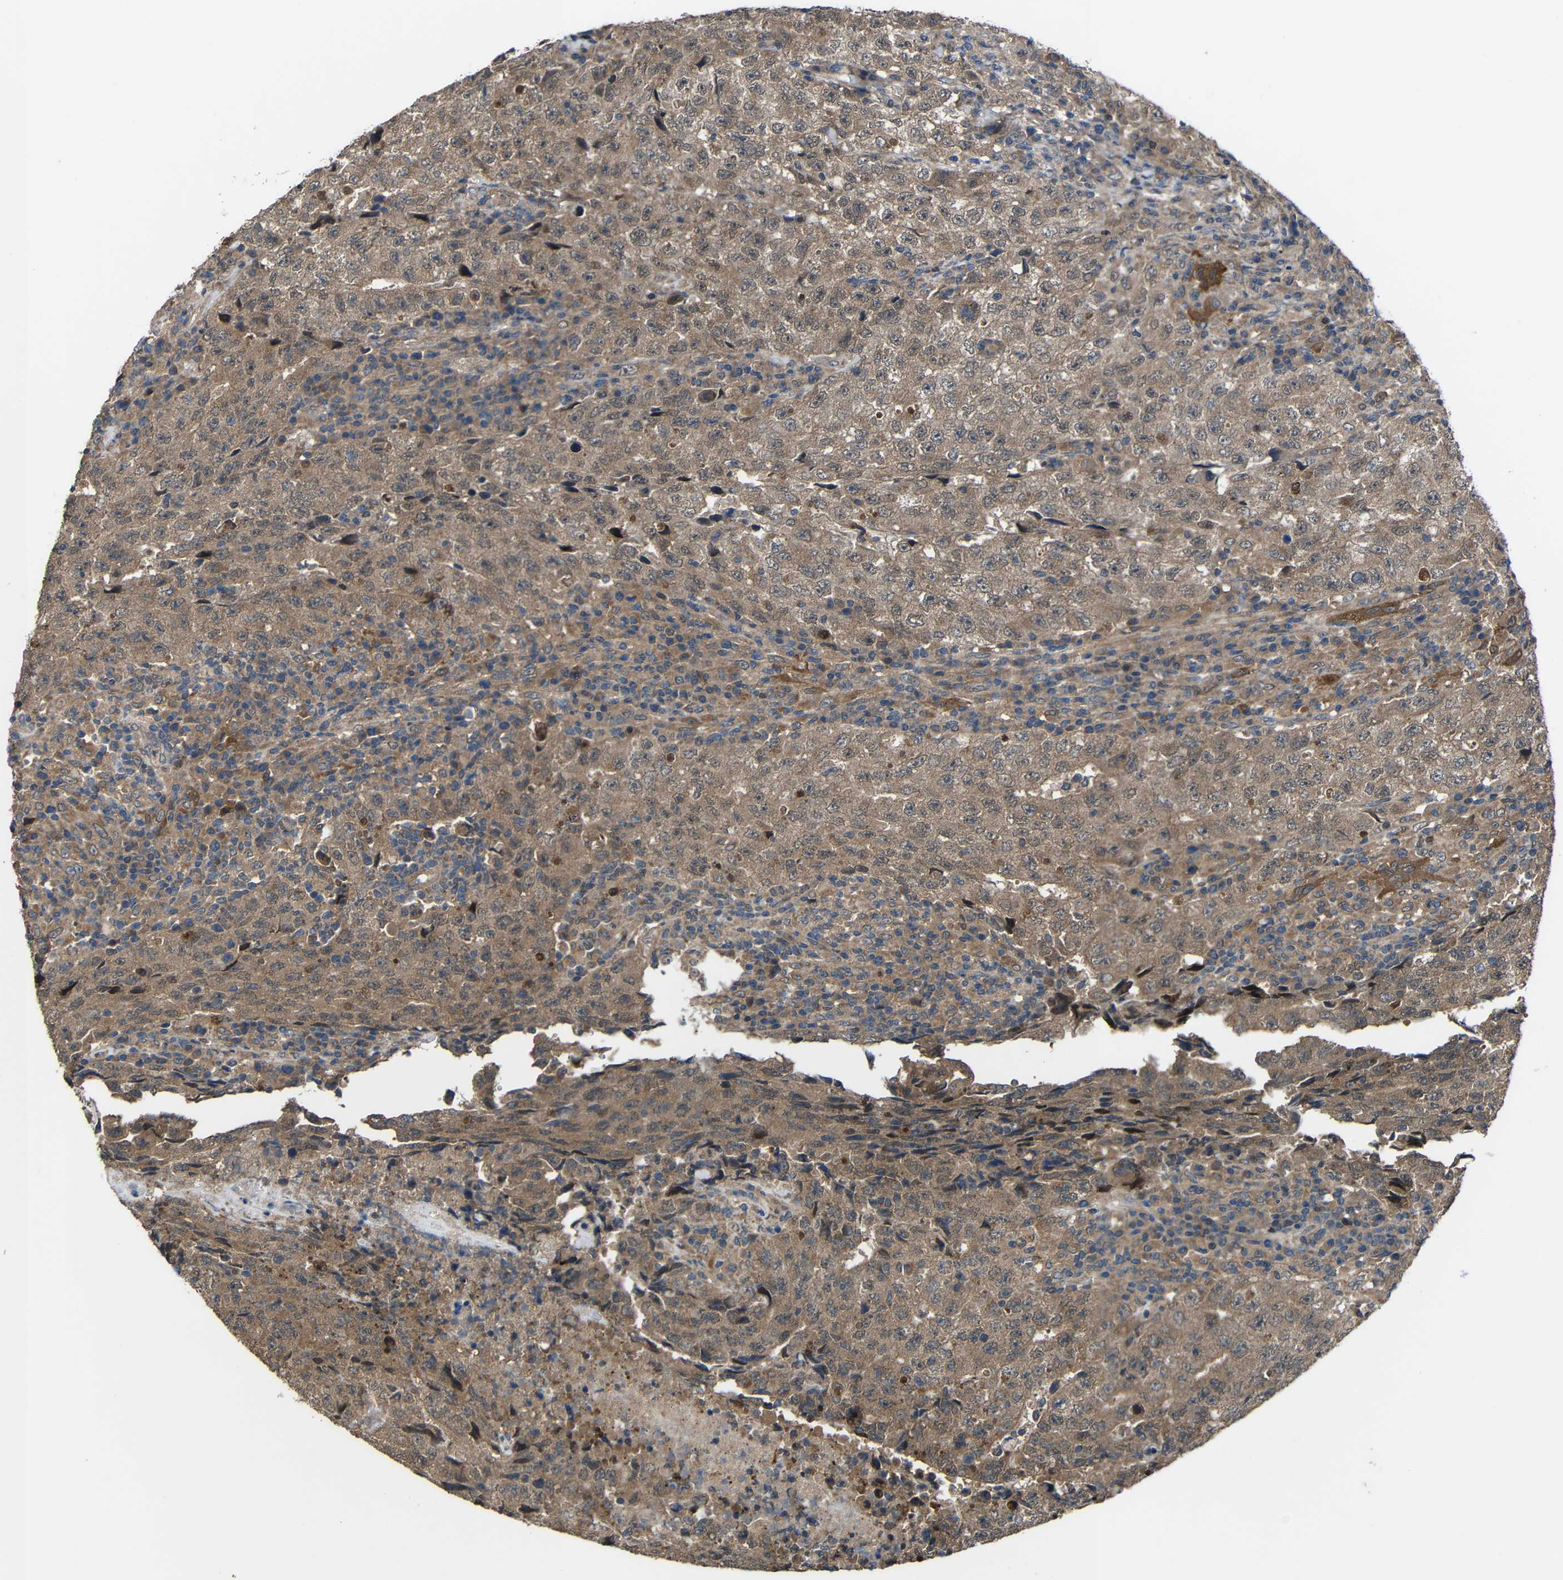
{"staining": {"intensity": "moderate", "quantity": ">75%", "location": "cytoplasmic/membranous"}, "tissue": "testis cancer", "cell_type": "Tumor cells", "image_type": "cancer", "snomed": [{"axis": "morphology", "description": "Necrosis, NOS"}, {"axis": "morphology", "description": "Carcinoma, Embryonal, NOS"}, {"axis": "topography", "description": "Testis"}], "caption": "IHC (DAB) staining of embryonal carcinoma (testis) demonstrates moderate cytoplasmic/membranous protein expression in about >75% of tumor cells. The staining is performed using DAB brown chromogen to label protein expression. The nuclei are counter-stained blue using hematoxylin.", "gene": "CHST9", "patient": {"sex": "male", "age": 19}}